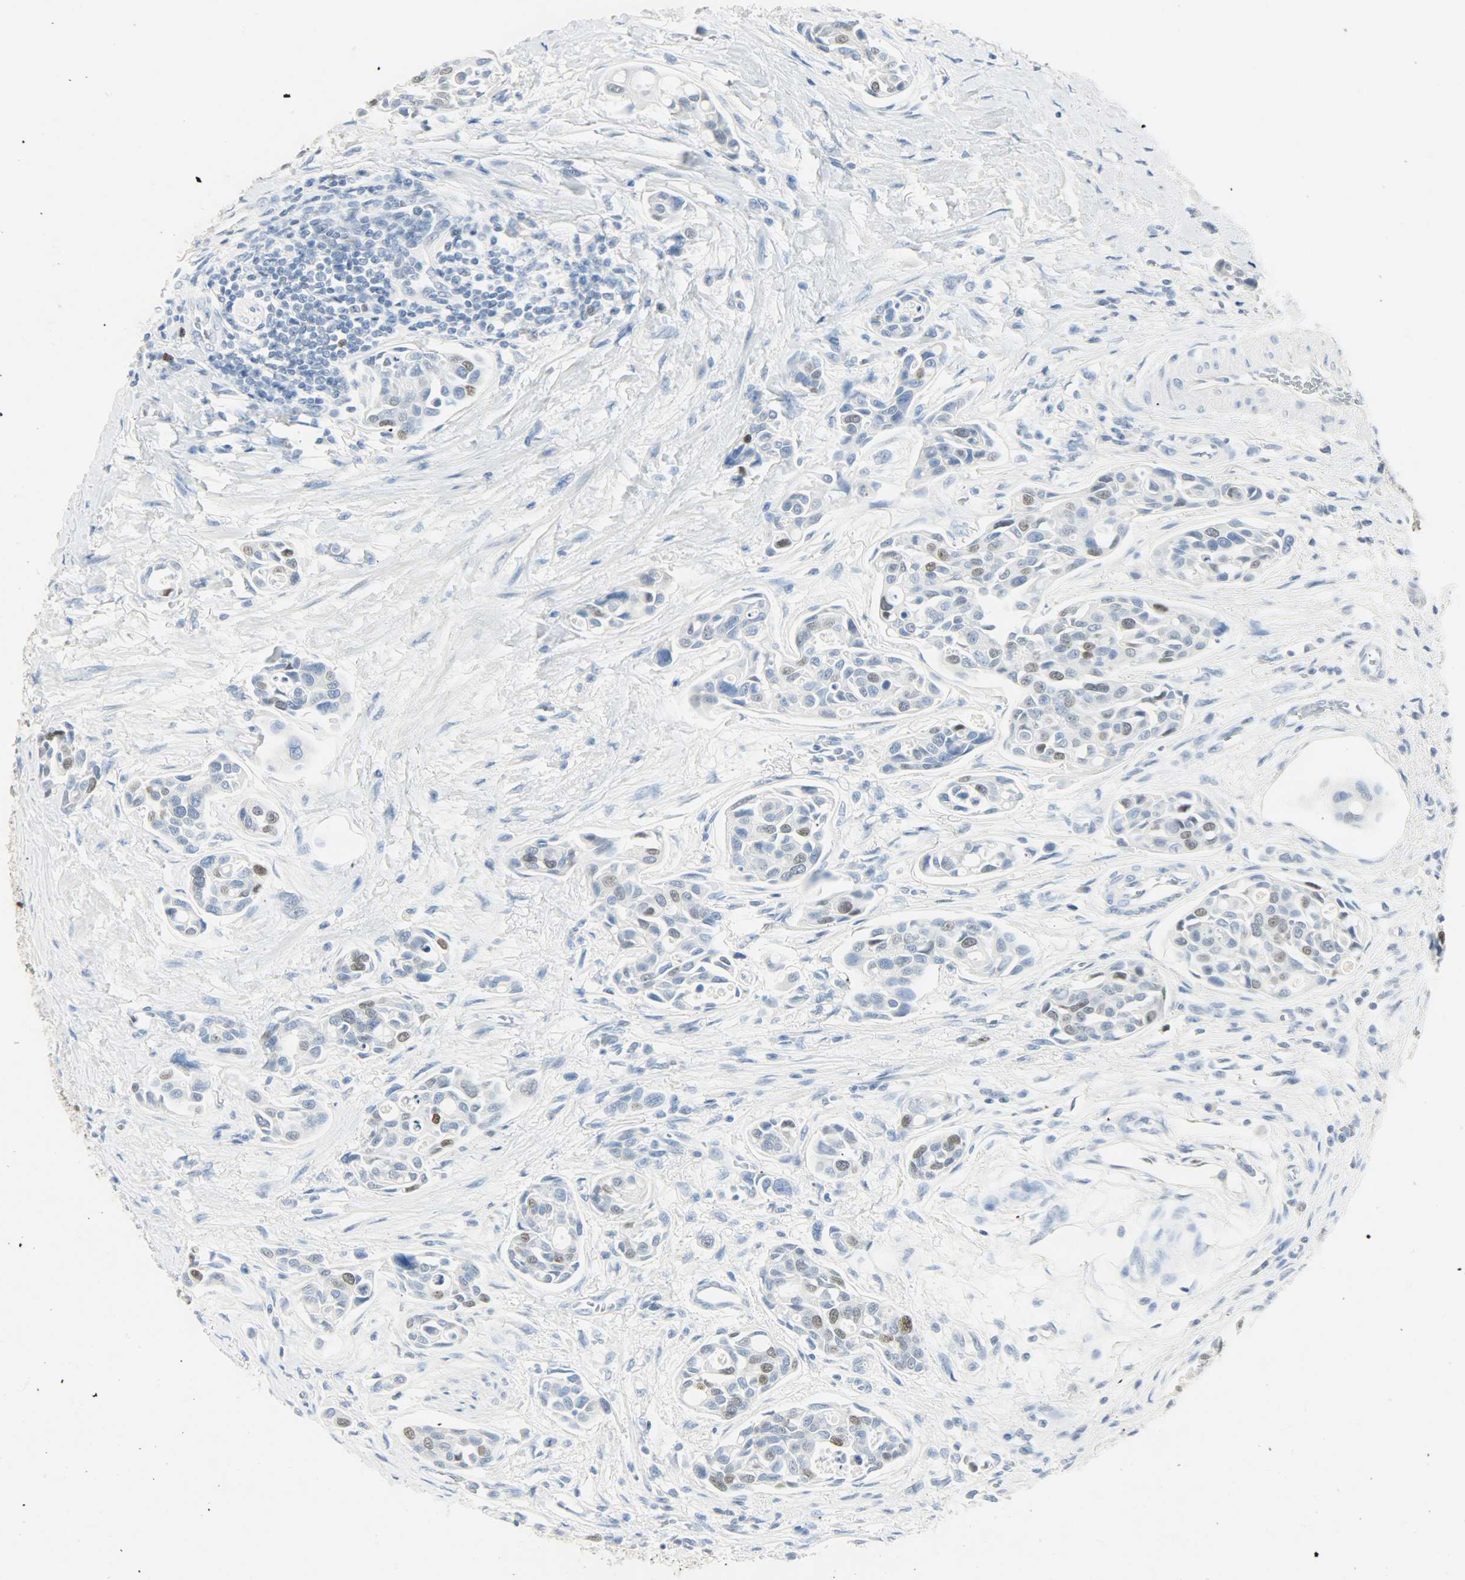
{"staining": {"intensity": "moderate", "quantity": "<25%", "location": "nuclear"}, "tissue": "urothelial cancer", "cell_type": "Tumor cells", "image_type": "cancer", "snomed": [{"axis": "morphology", "description": "Urothelial carcinoma, High grade"}, {"axis": "topography", "description": "Urinary bladder"}], "caption": "Protein staining of high-grade urothelial carcinoma tissue displays moderate nuclear positivity in approximately <25% of tumor cells. (DAB IHC with brightfield microscopy, high magnification).", "gene": "HELLS", "patient": {"sex": "male", "age": 78}}